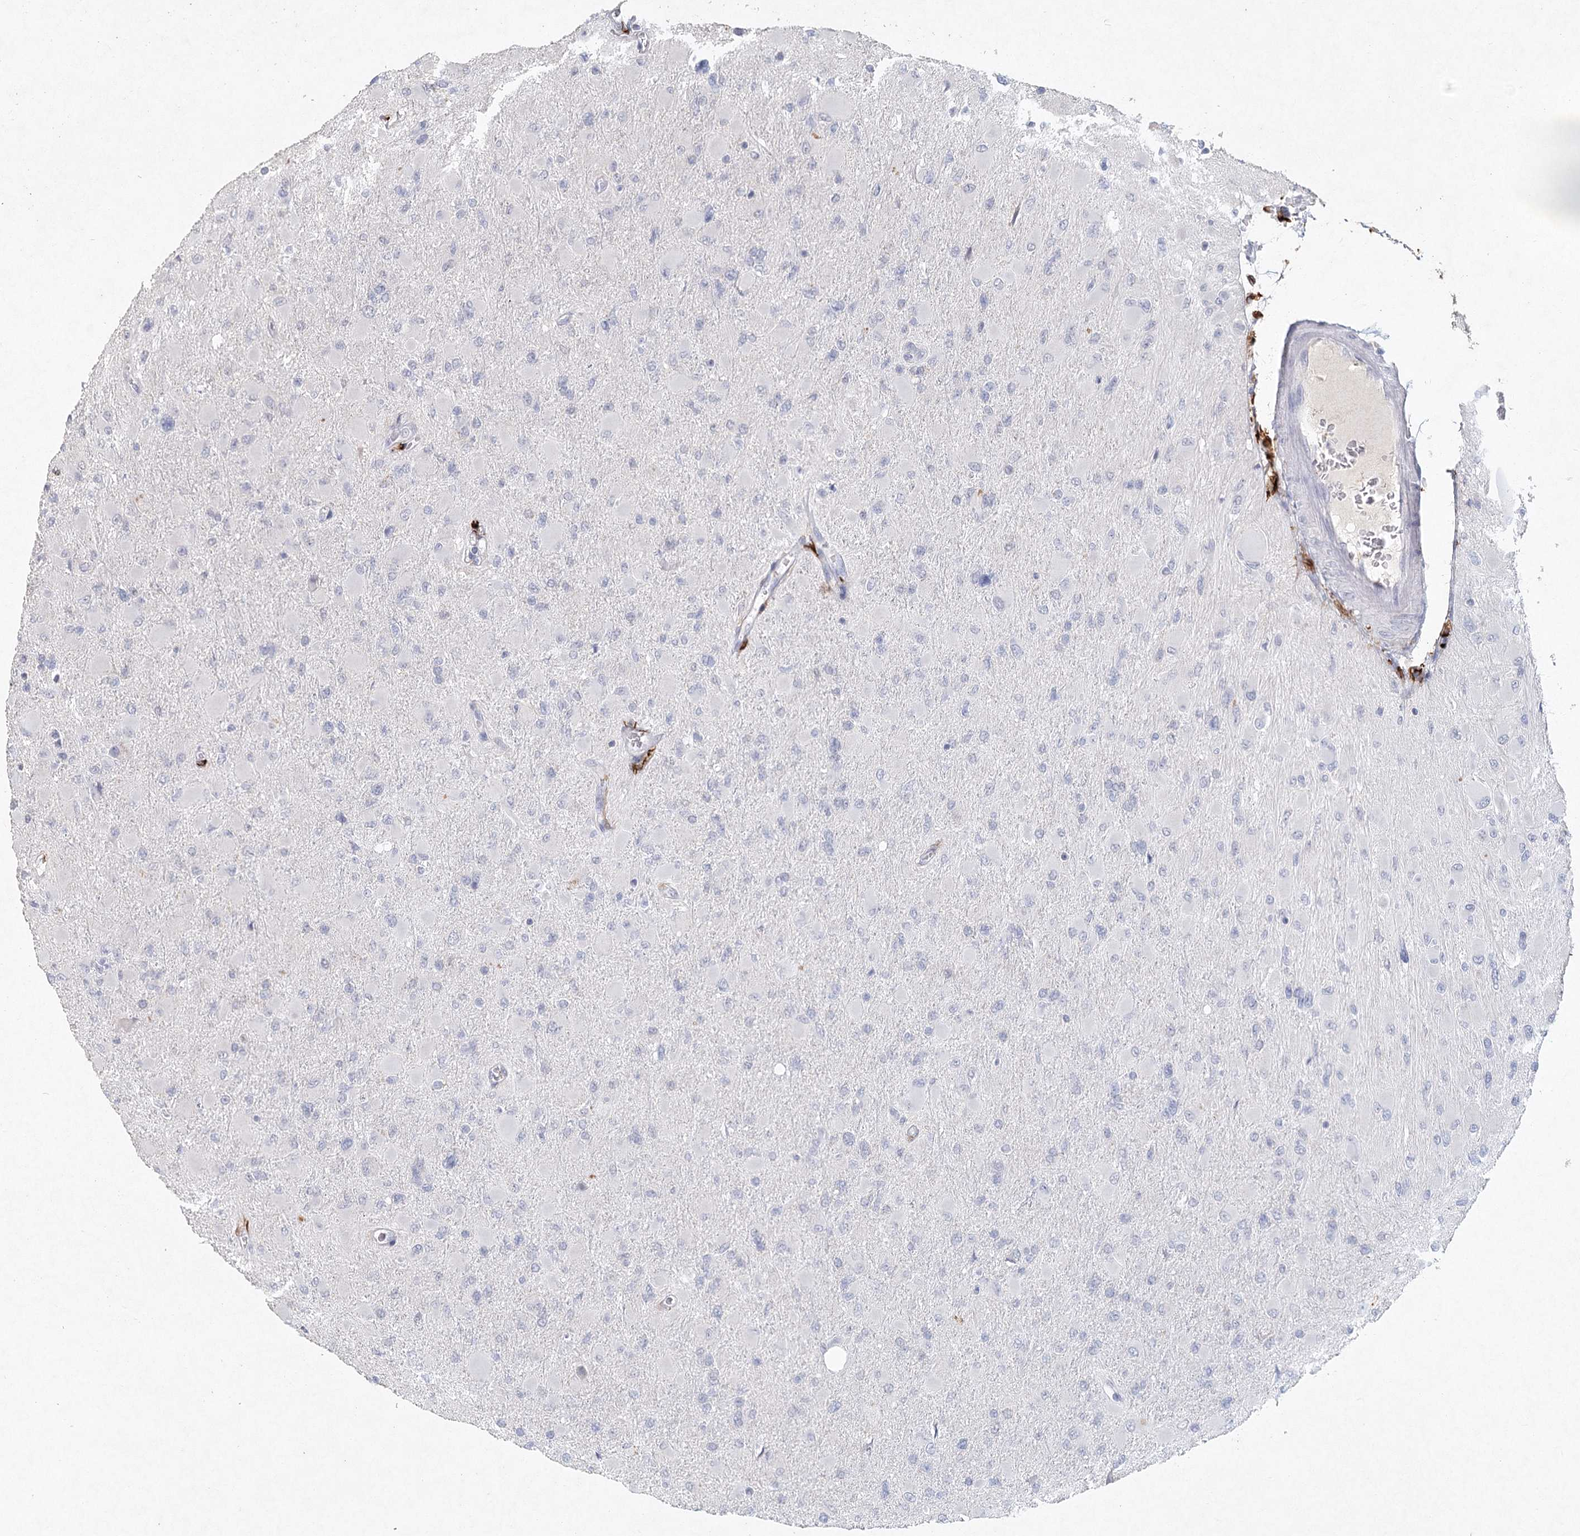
{"staining": {"intensity": "negative", "quantity": "none", "location": "none"}, "tissue": "glioma", "cell_type": "Tumor cells", "image_type": "cancer", "snomed": [{"axis": "morphology", "description": "Glioma, malignant, High grade"}, {"axis": "topography", "description": "Cerebral cortex"}], "caption": "Immunohistochemistry of malignant glioma (high-grade) reveals no positivity in tumor cells.", "gene": "ARSI", "patient": {"sex": "female", "age": 36}}